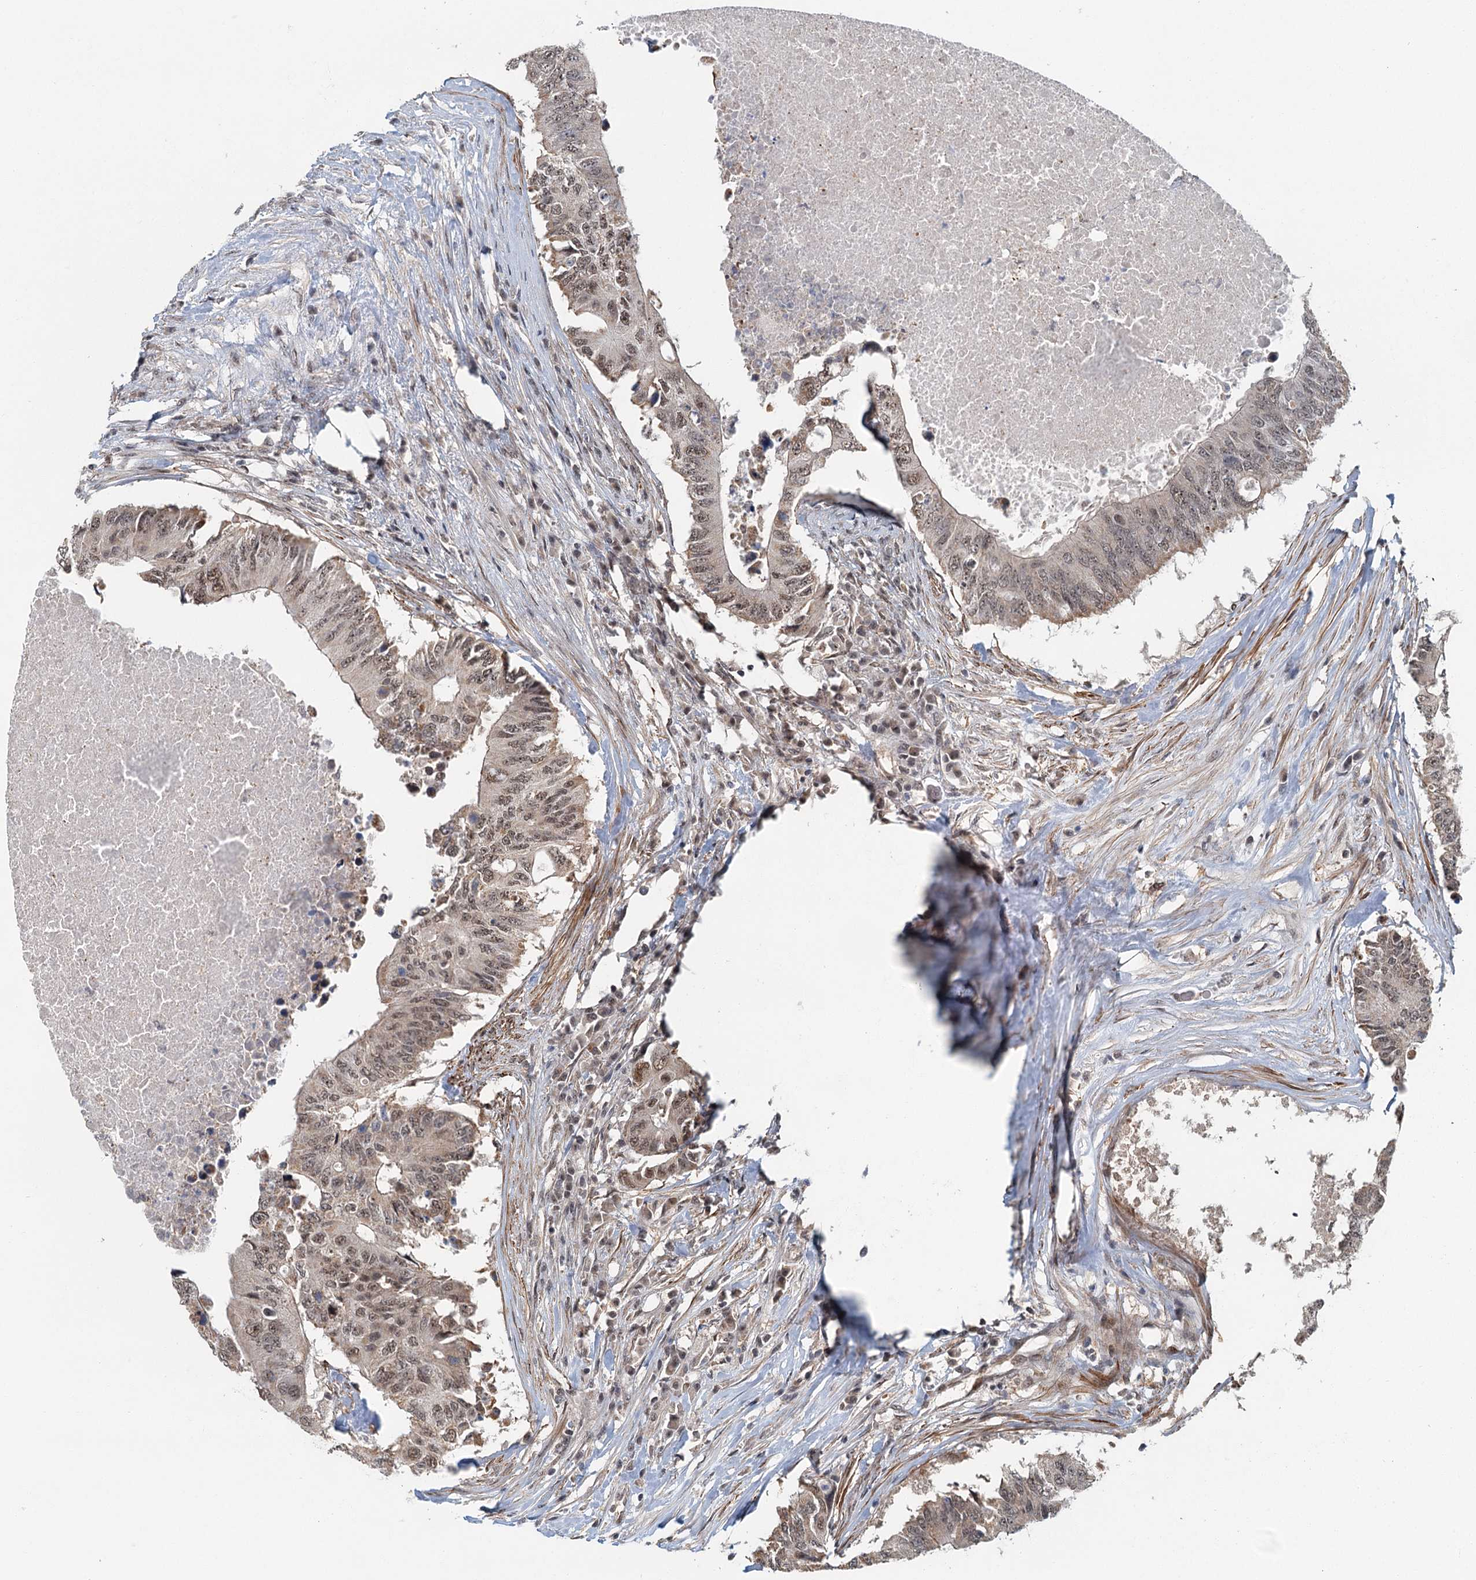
{"staining": {"intensity": "moderate", "quantity": ">75%", "location": "nuclear"}, "tissue": "colorectal cancer", "cell_type": "Tumor cells", "image_type": "cancer", "snomed": [{"axis": "morphology", "description": "Adenocarcinoma, NOS"}, {"axis": "topography", "description": "Colon"}], "caption": "Moderate nuclear expression is present in approximately >75% of tumor cells in adenocarcinoma (colorectal). The staining was performed using DAB, with brown indicating positive protein expression. Nuclei are stained blue with hematoxylin.", "gene": "TAS2R42", "patient": {"sex": "male", "age": 71}}